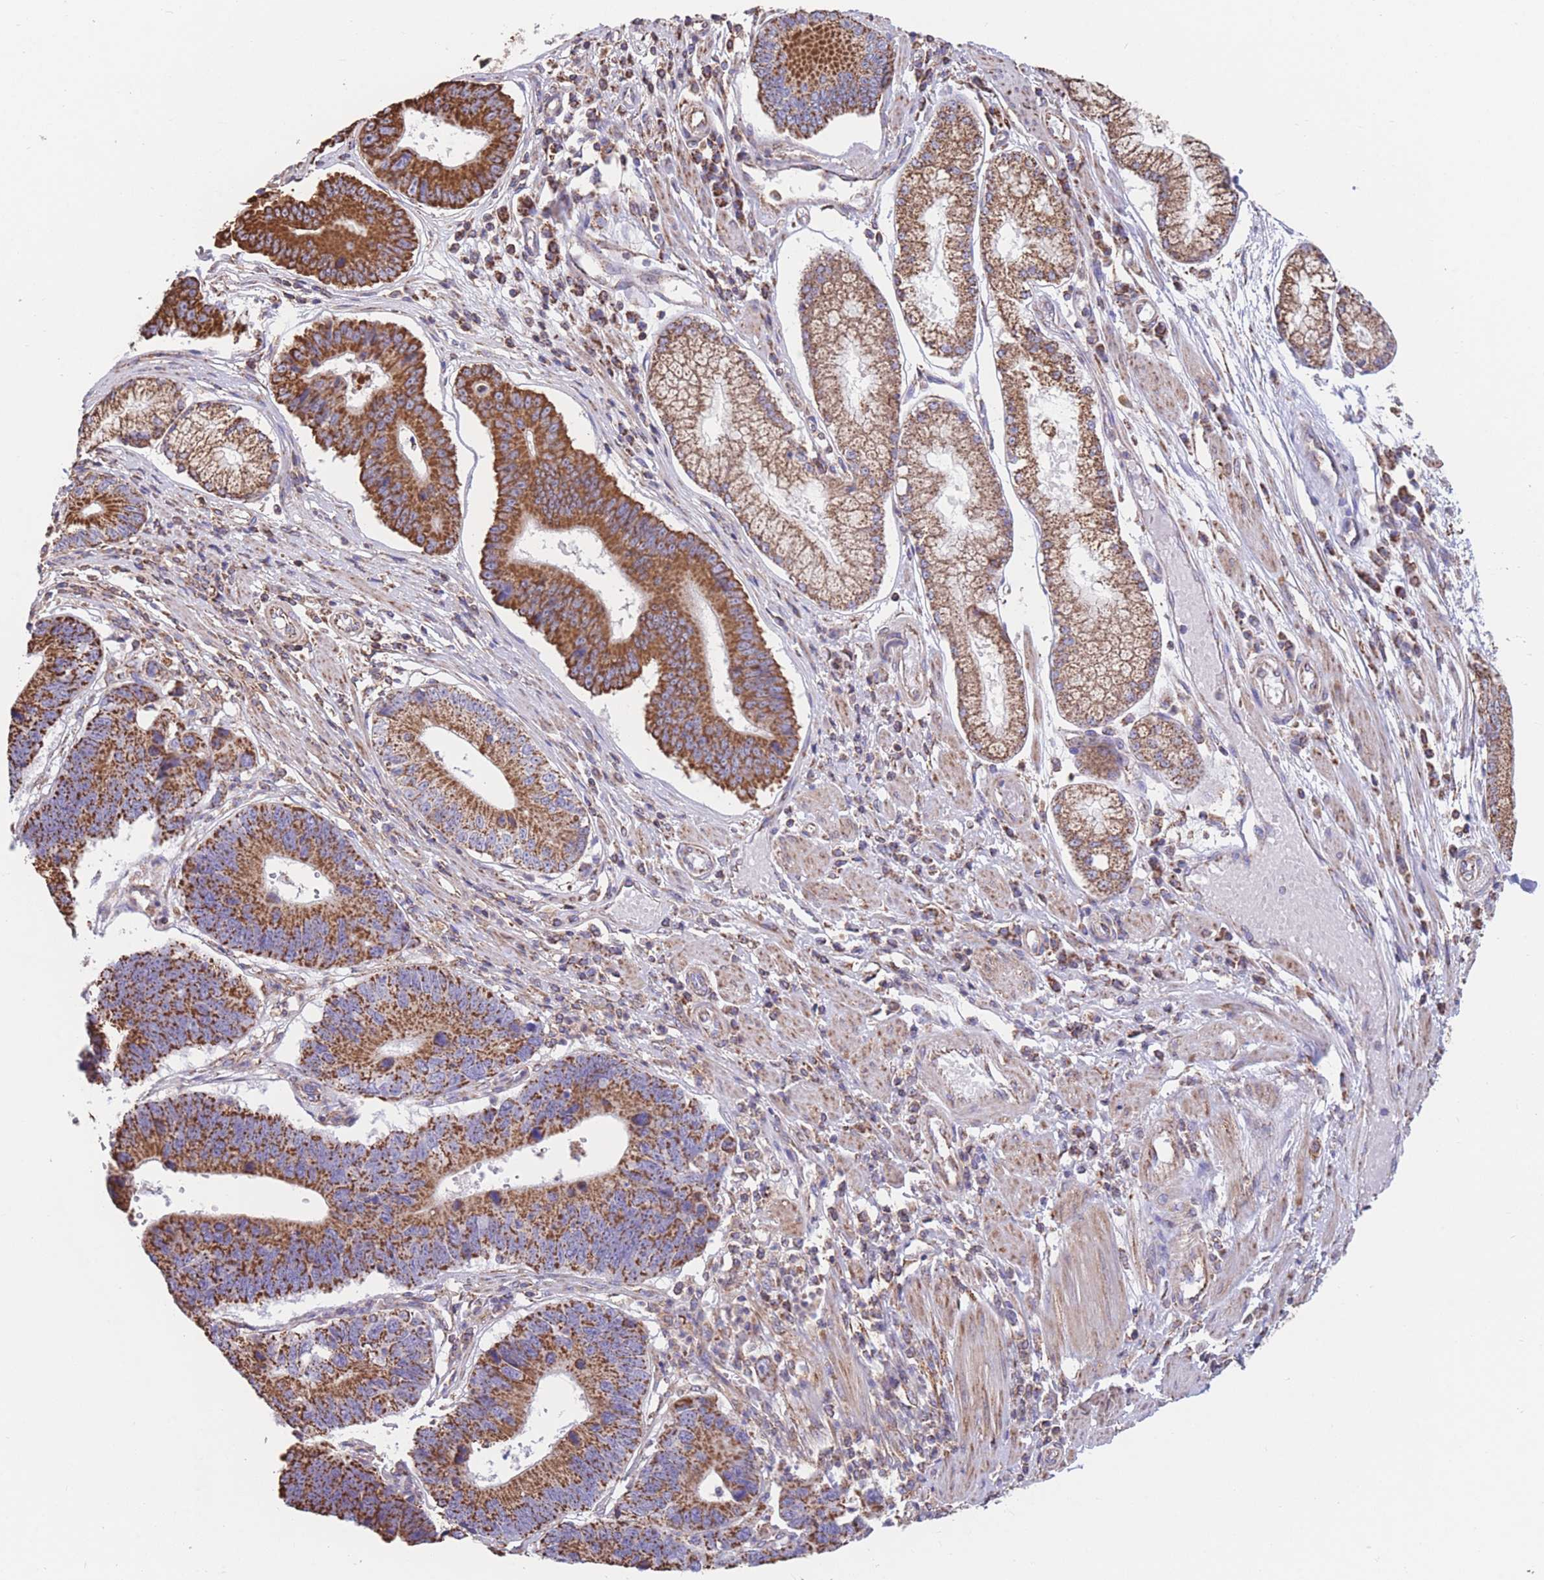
{"staining": {"intensity": "strong", "quantity": ">75%", "location": "cytoplasmic/membranous"}, "tissue": "stomach cancer", "cell_type": "Tumor cells", "image_type": "cancer", "snomed": [{"axis": "morphology", "description": "Adenocarcinoma, NOS"}, {"axis": "topography", "description": "Stomach"}], "caption": "Brown immunohistochemical staining in adenocarcinoma (stomach) displays strong cytoplasmic/membranous expression in approximately >75% of tumor cells. (DAB (3,3'-diaminobenzidine) IHC with brightfield microscopy, high magnification).", "gene": "FKBP8", "patient": {"sex": "male", "age": 59}}